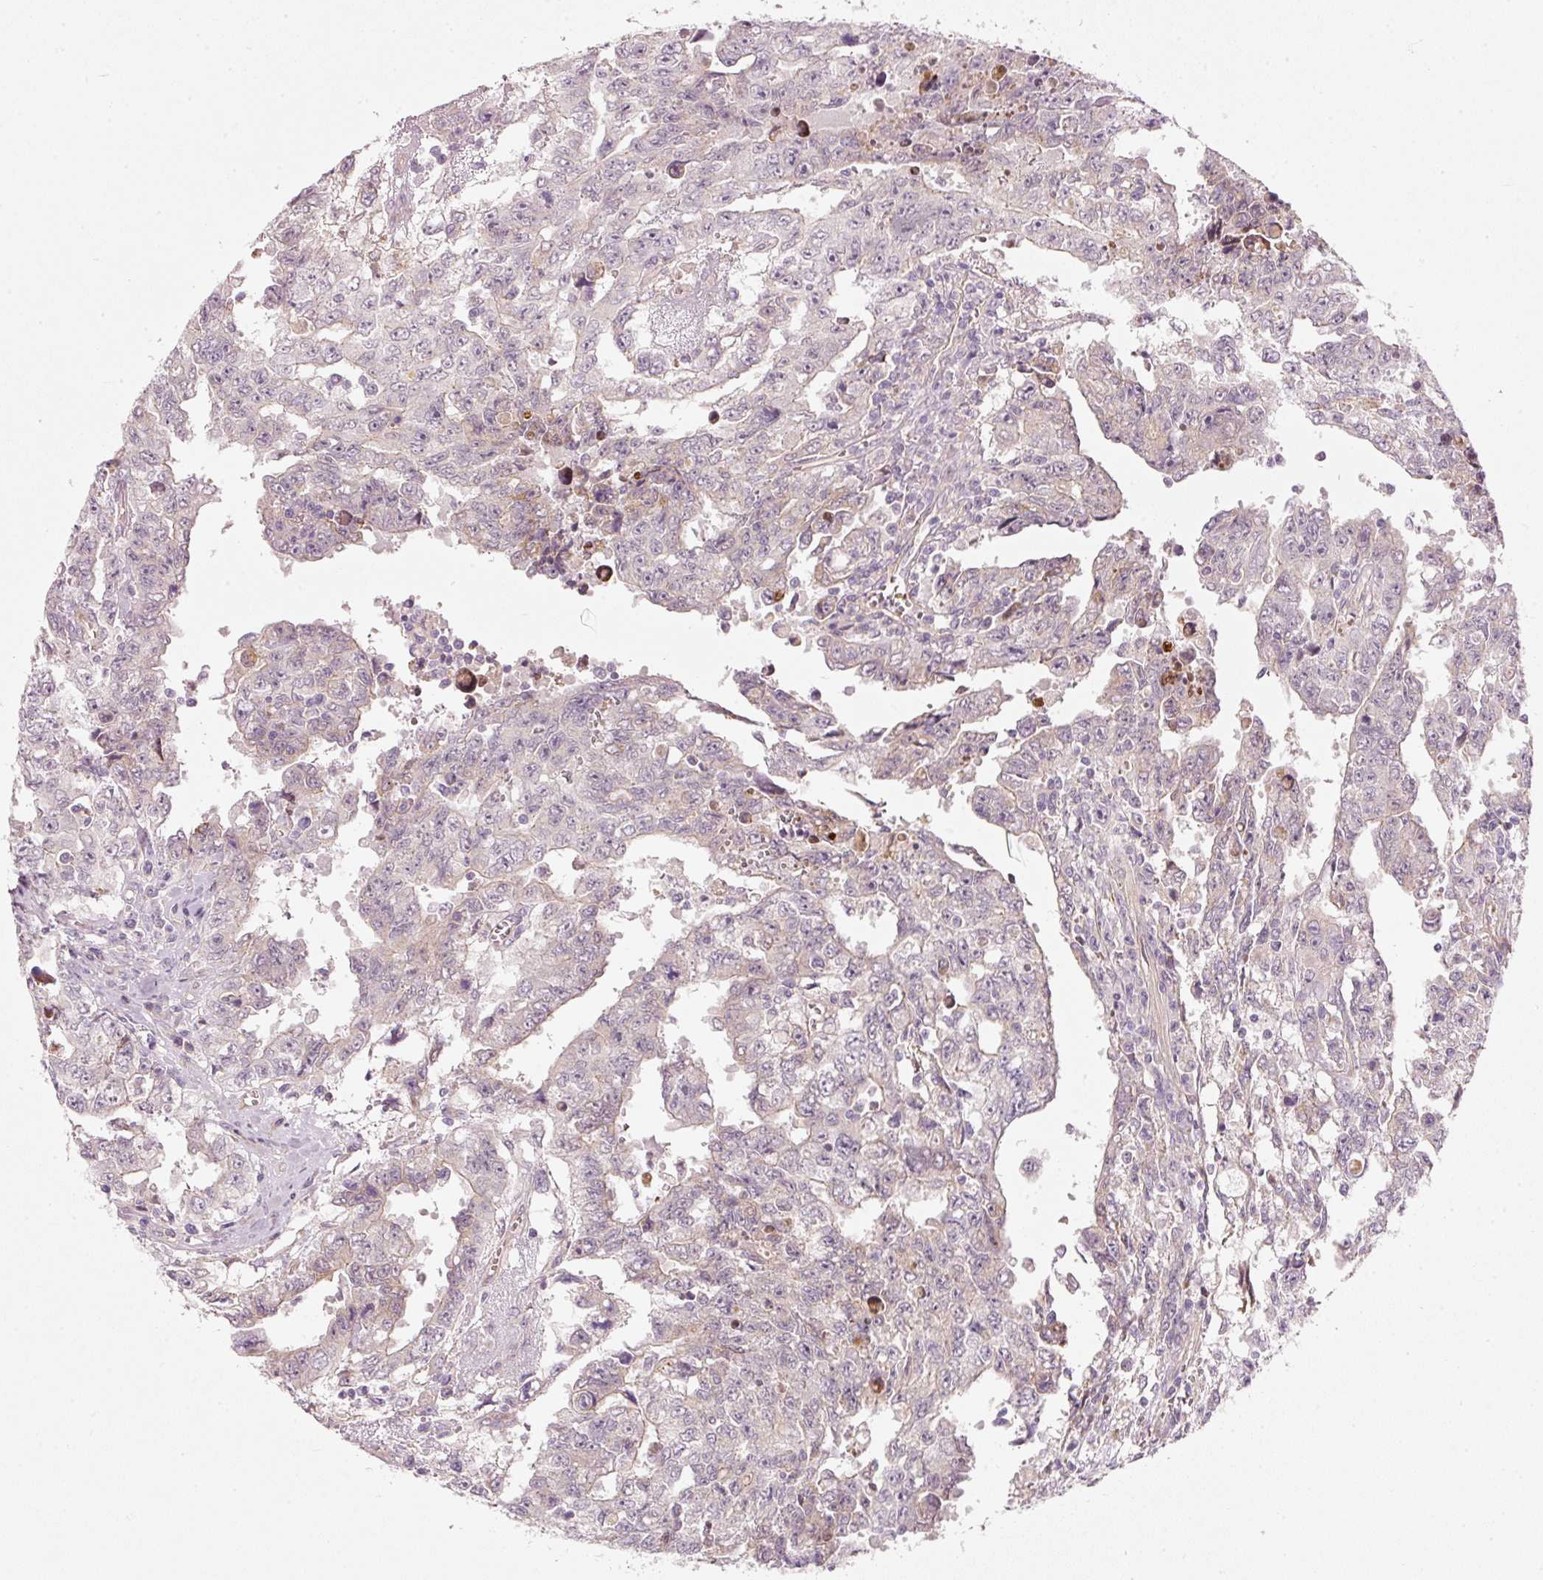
{"staining": {"intensity": "negative", "quantity": "none", "location": "none"}, "tissue": "testis cancer", "cell_type": "Tumor cells", "image_type": "cancer", "snomed": [{"axis": "morphology", "description": "Carcinoma, Embryonal, NOS"}, {"axis": "topography", "description": "Testis"}], "caption": "DAB (3,3'-diaminobenzidine) immunohistochemical staining of testis cancer (embryonal carcinoma) reveals no significant positivity in tumor cells. (Immunohistochemistry, brightfield microscopy, high magnification).", "gene": "KCNQ1", "patient": {"sex": "male", "age": 24}}